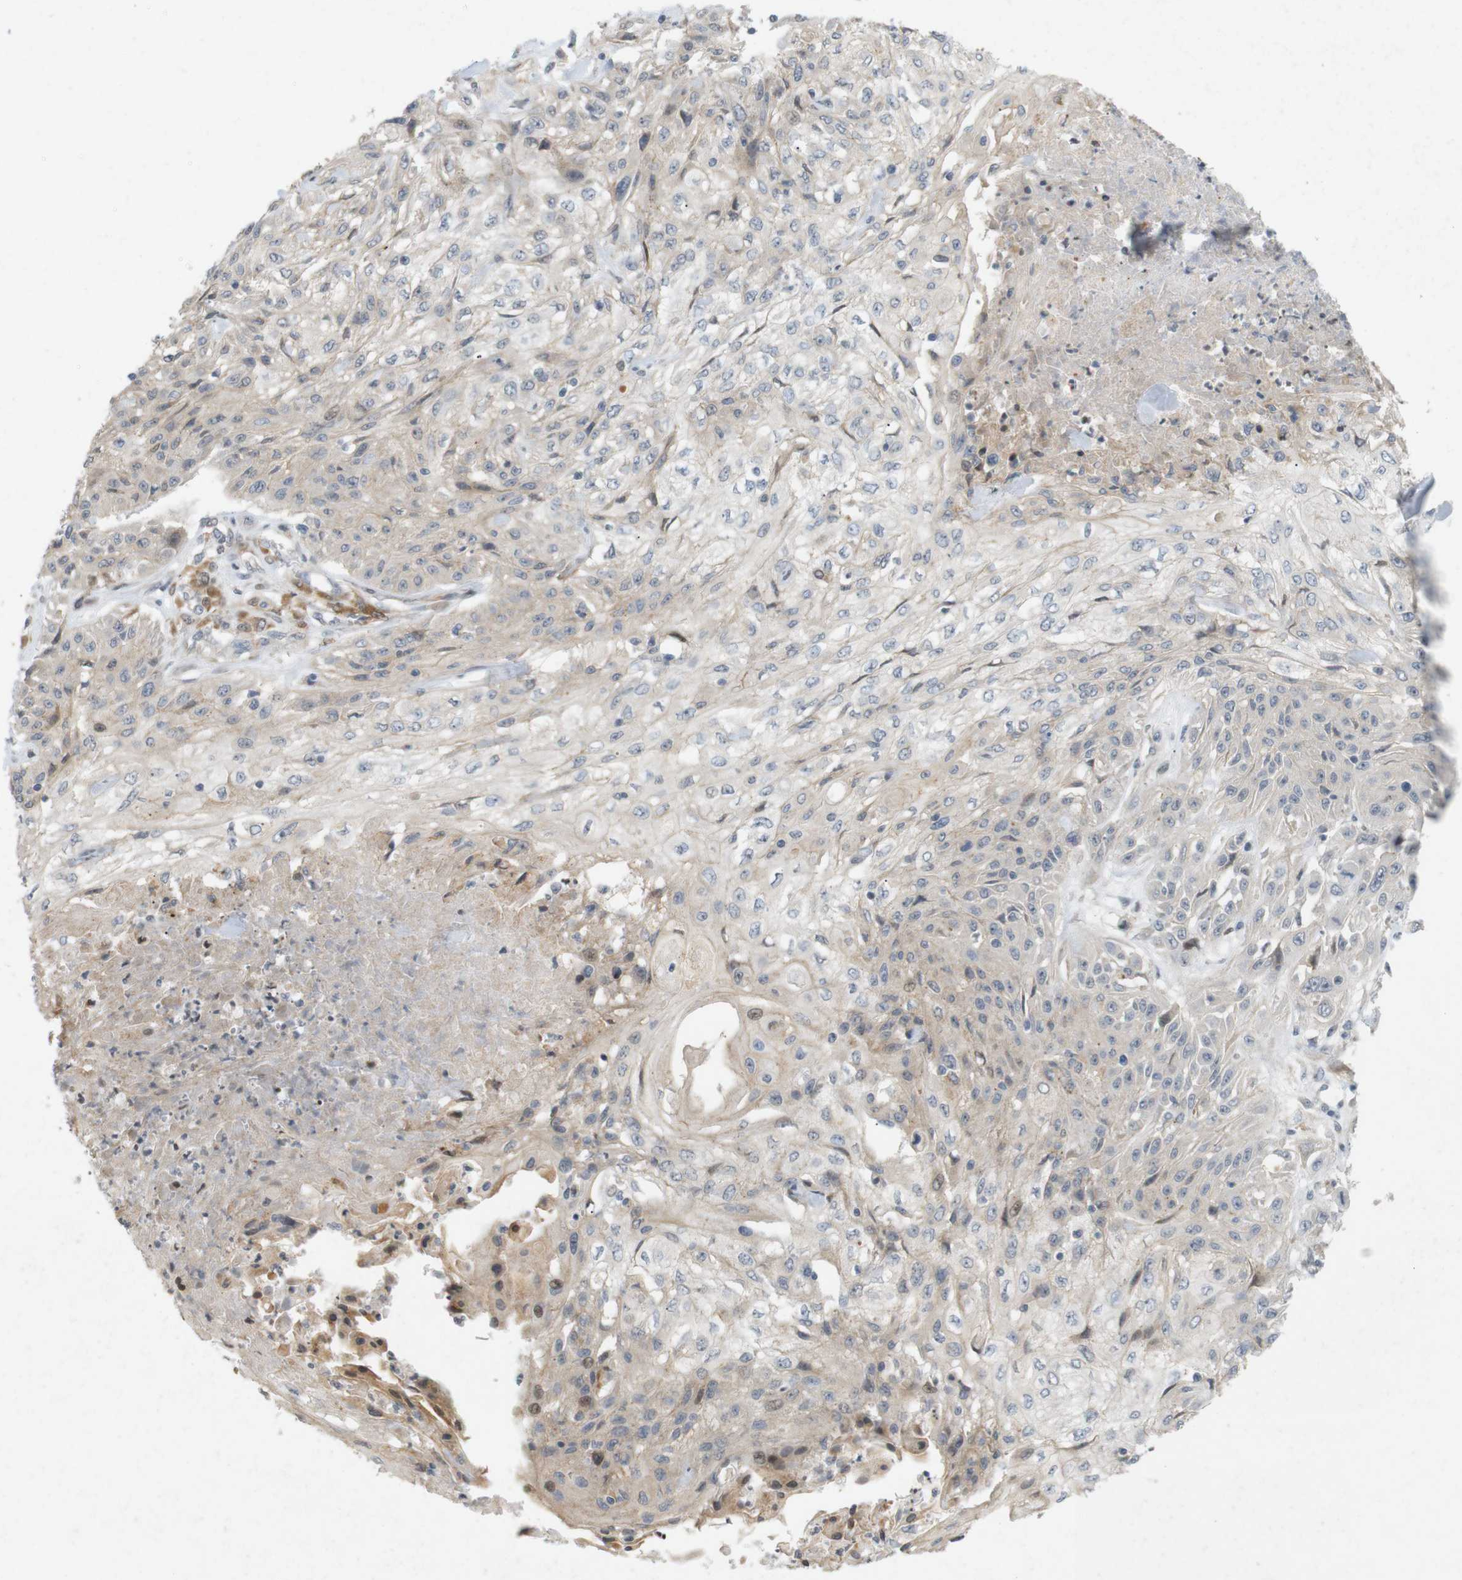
{"staining": {"intensity": "weak", "quantity": "25%-75%", "location": "cytoplasmic/membranous"}, "tissue": "skin cancer", "cell_type": "Tumor cells", "image_type": "cancer", "snomed": [{"axis": "morphology", "description": "Squamous cell carcinoma, NOS"}, {"axis": "topography", "description": "Skin"}], "caption": "Immunohistochemistry of squamous cell carcinoma (skin) demonstrates low levels of weak cytoplasmic/membranous expression in approximately 25%-75% of tumor cells. (DAB IHC, brown staining for protein, blue staining for nuclei).", "gene": "PPP1R14A", "patient": {"sex": "male", "age": 75}}